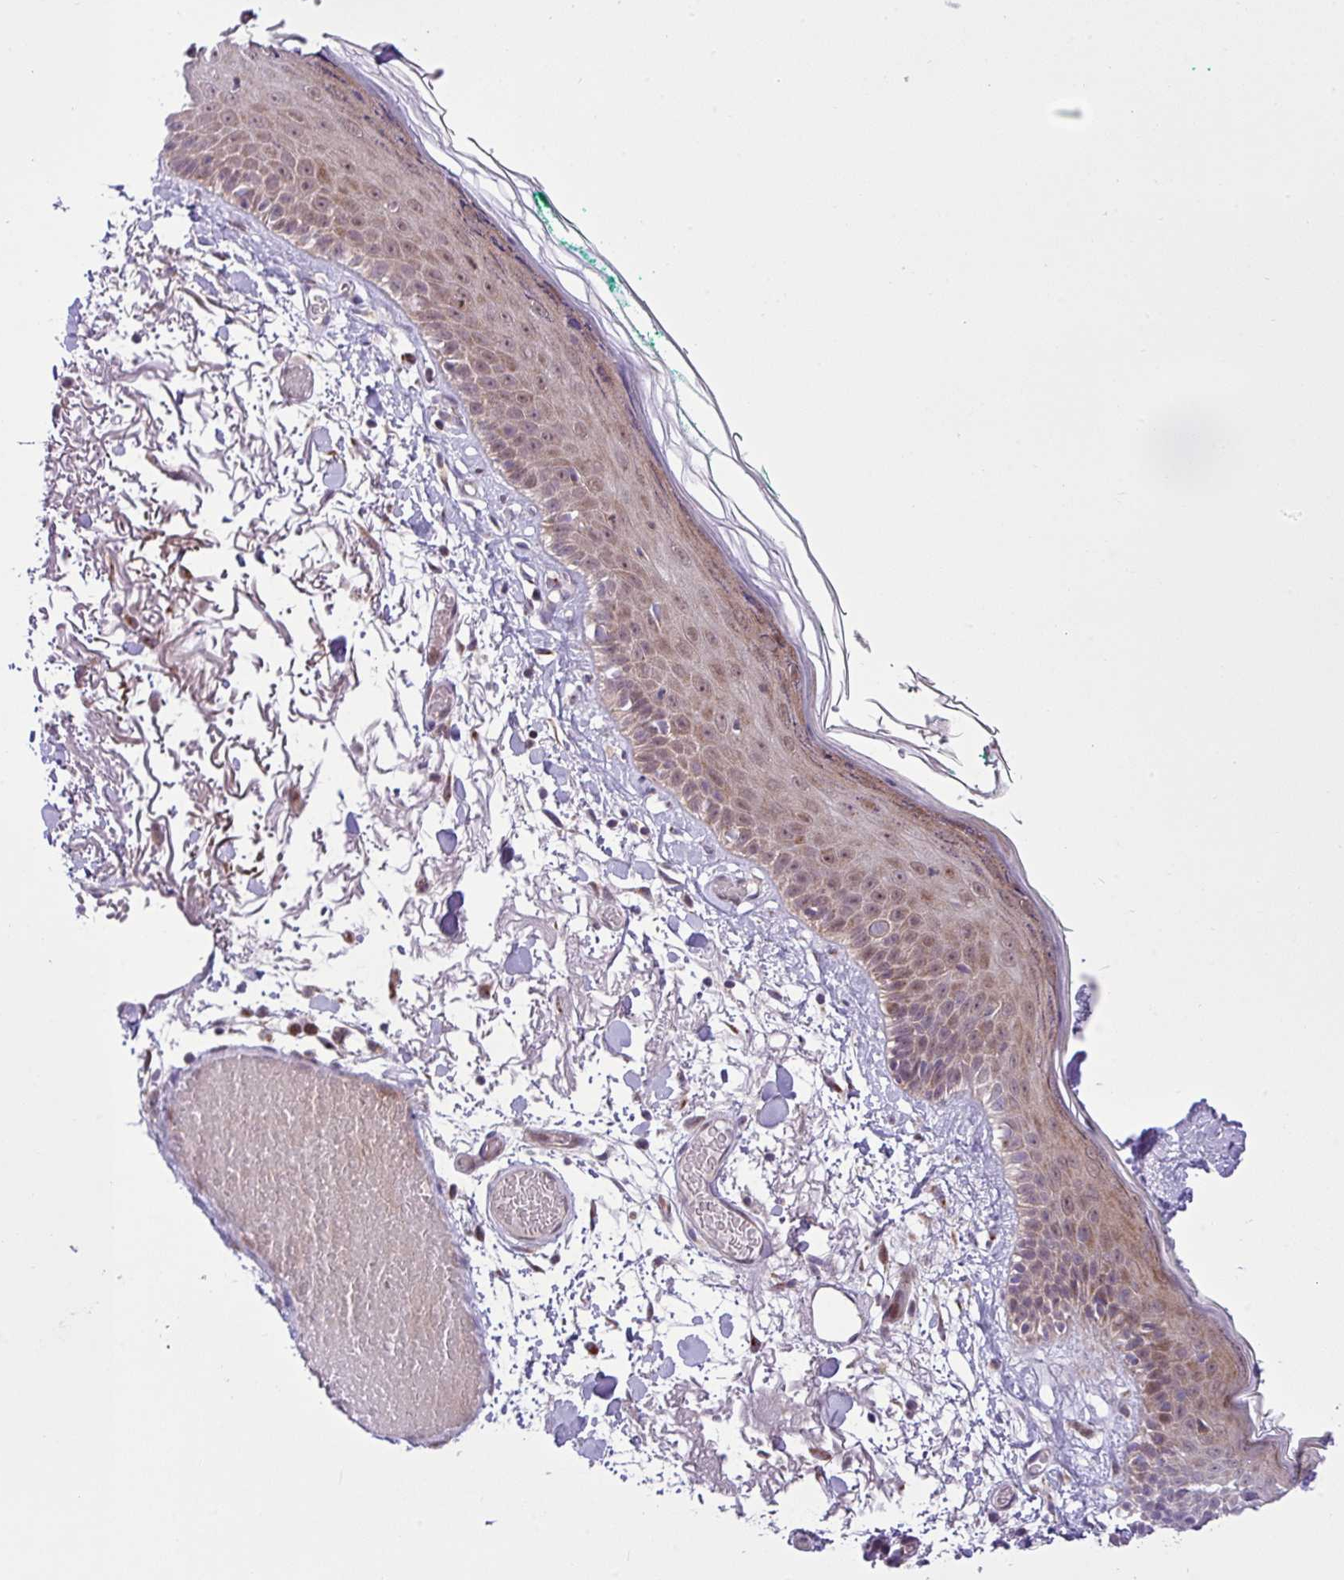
{"staining": {"intensity": "negative", "quantity": "none", "location": "none"}, "tissue": "skin", "cell_type": "Fibroblasts", "image_type": "normal", "snomed": [{"axis": "morphology", "description": "Normal tissue, NOS"}, {"axis": "topography", "description": "Skin"}], "caption": "A high-resolution image shows immunohistochemistry staining of unremarkable skin, which exhibits no significant staining in fibroblasts. (Brightfield microscopy of DAB (3,3'-diaminobenzidine) immunohistochemistry at high magnification).", "gene": "B3GNT9", "patient": {"sex": "male", "age": 79}}